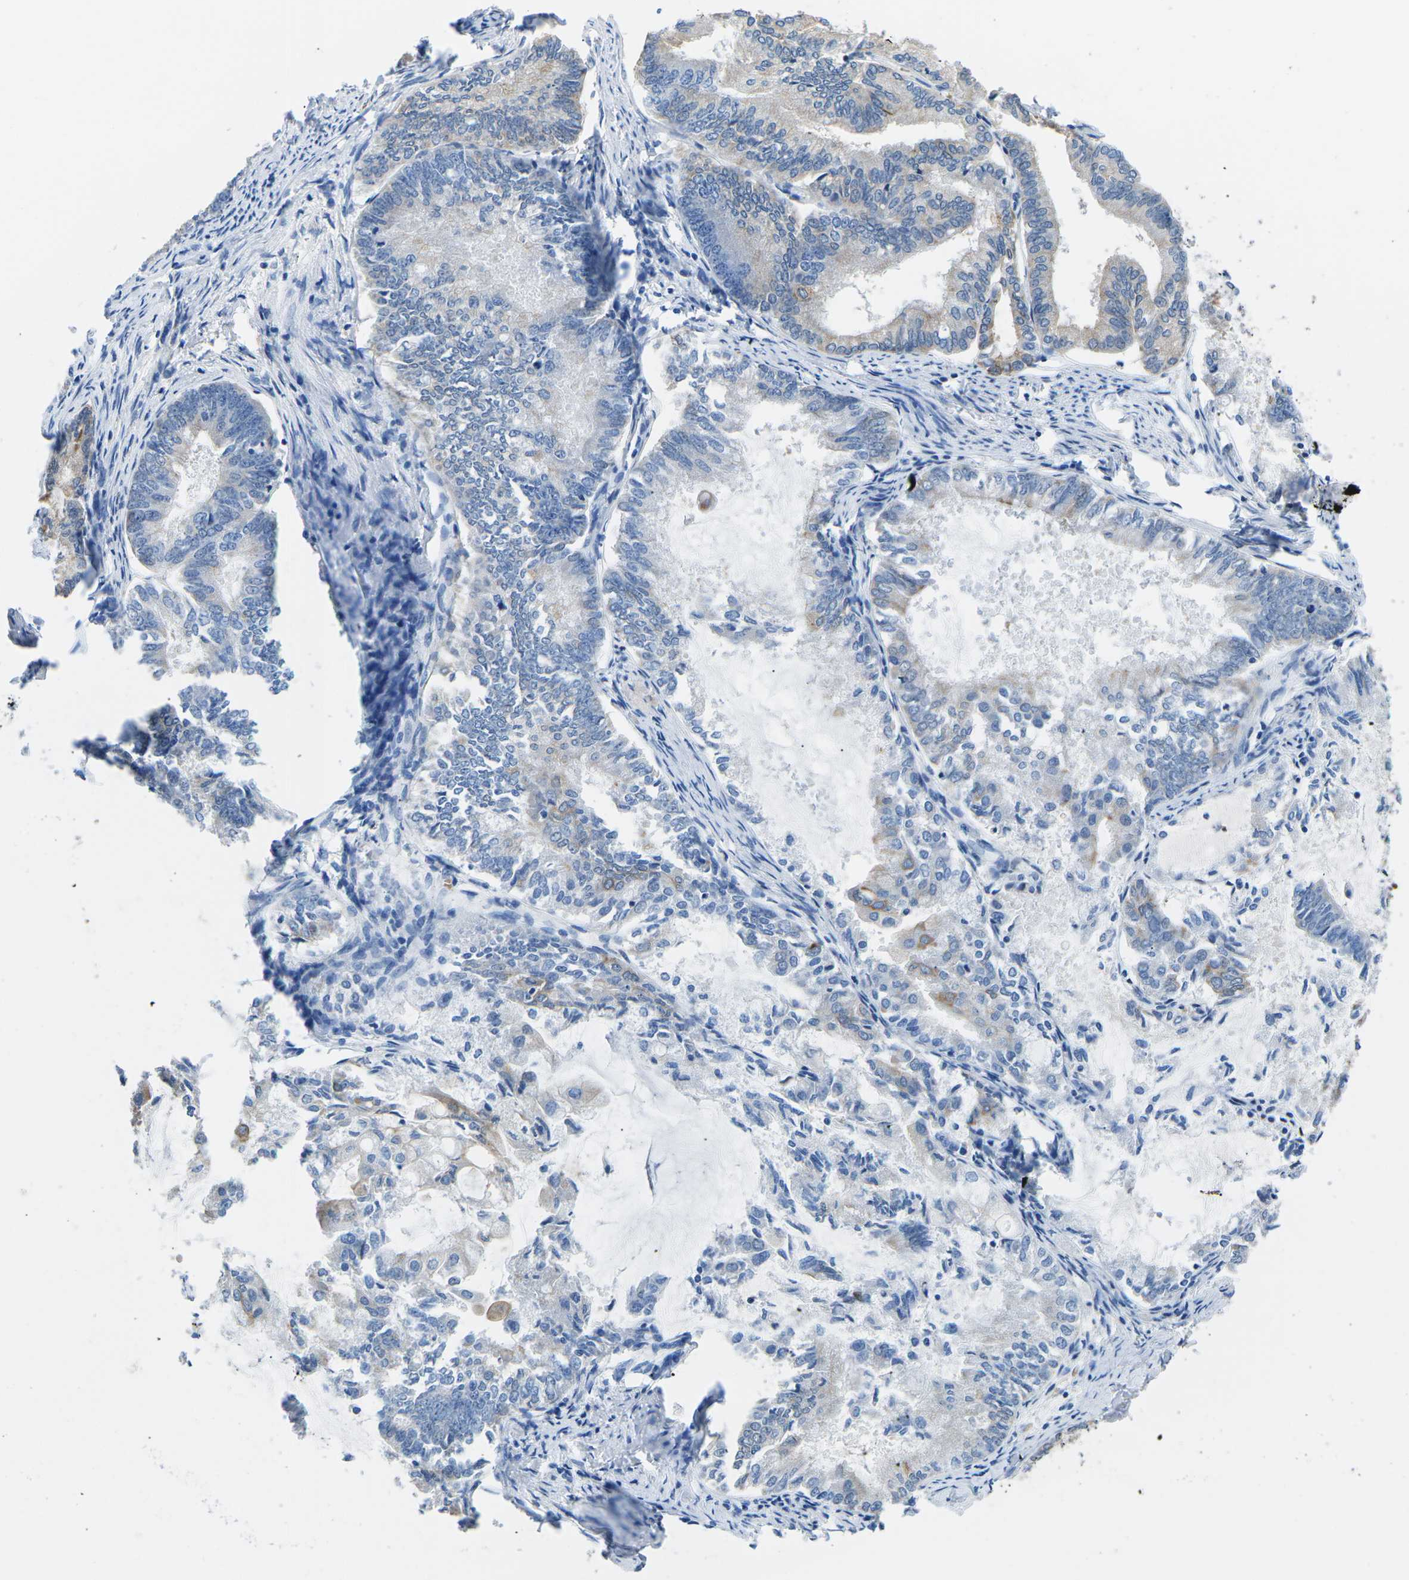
{"staining": {"intensity": "weak", "quantity": "<25%", "location": "cytoplasmic/membranous"}, "tissue": "endometrial cancer", "cell_type": "Tumor cells", "image_type": "cancer", "snomed": [{"axis": "morphology", "description": "Adenocarcinoma, NOS"}, {"axis": "topography", "description": "Endometrium"}], "caption": "Tumor cells show no significant positivity in adenocarcinoma (endometrial).", "gene": "TM6SF1", "patient": {"sex": "female", "age": 86}}